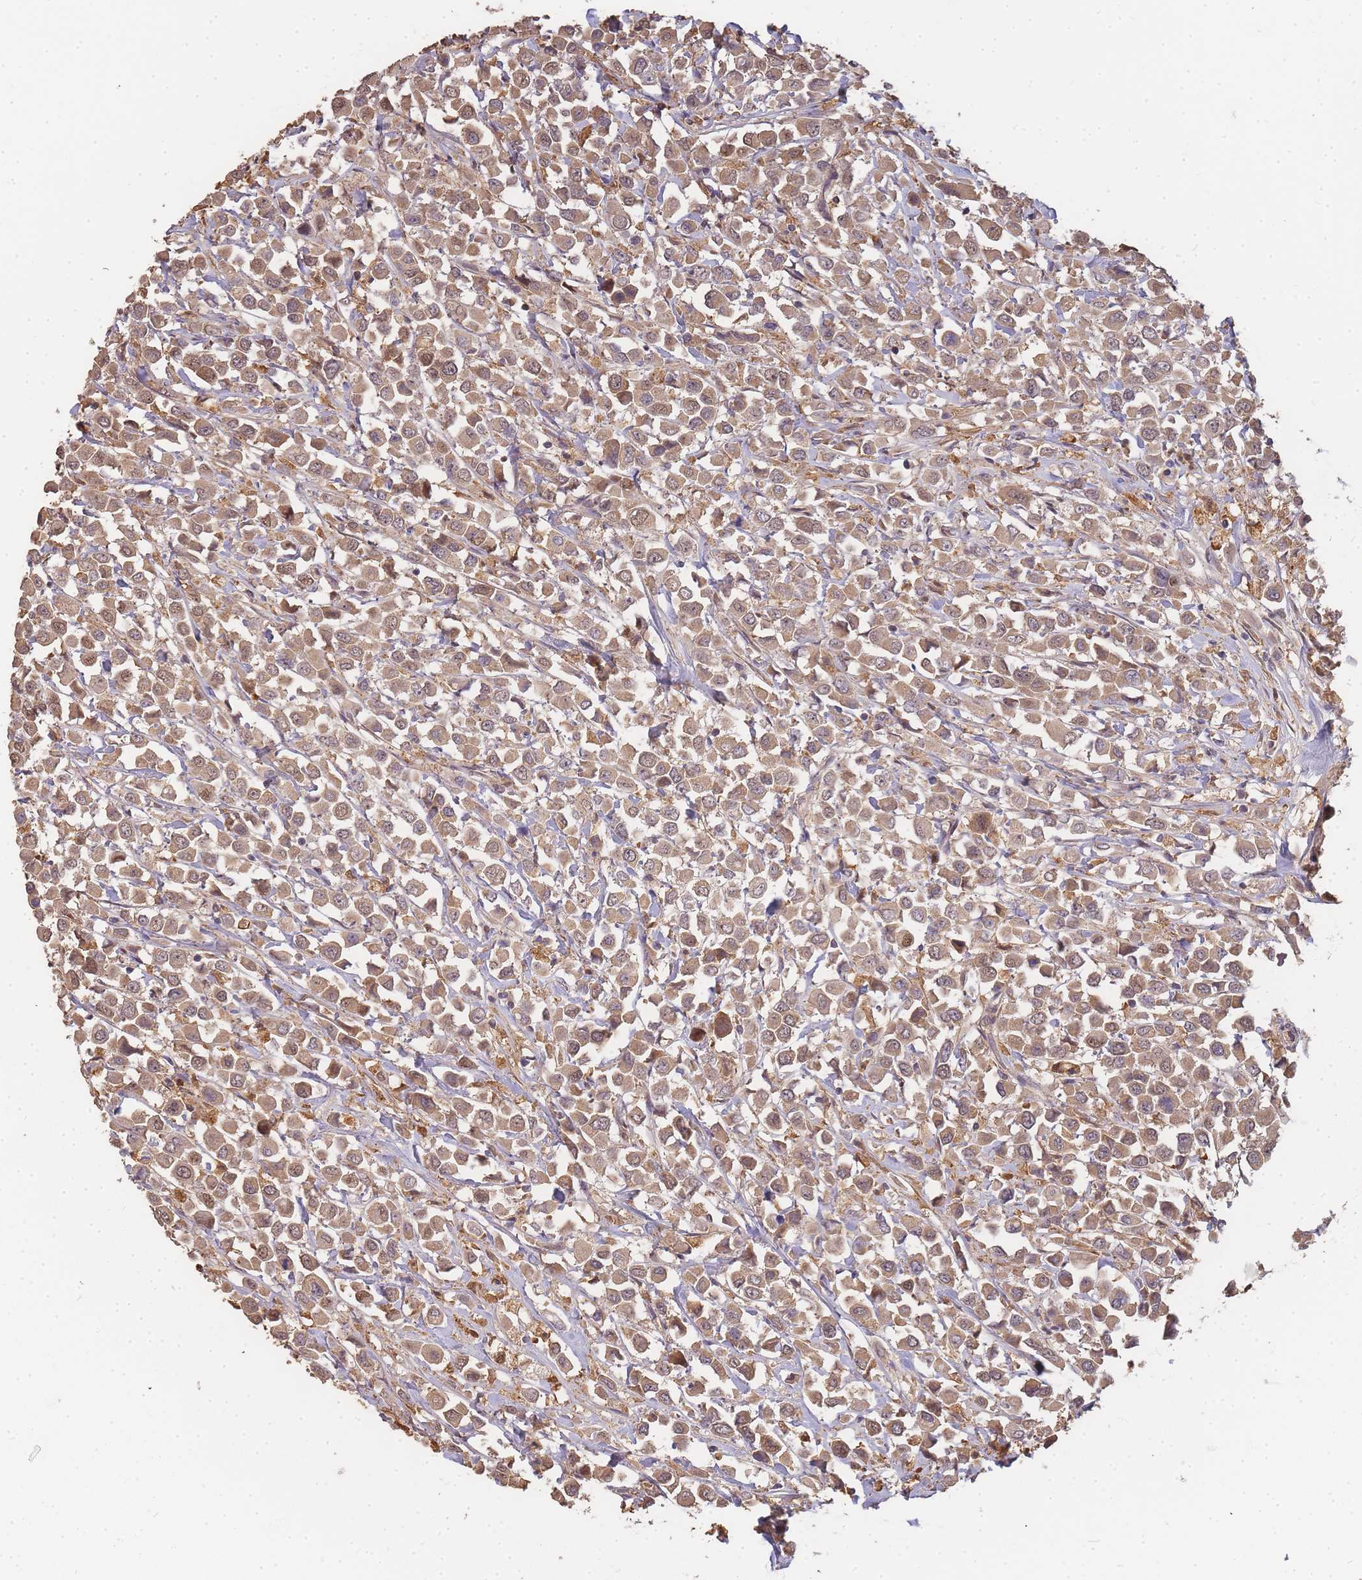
{"staining": {"intensity": "moderate", "quantity": ">75%", "location": "cytoplasmic/membranous,nuclear"}, "tissue": "breast cancer", "cell_type": "Tumor cells", "image_type": "cancer", "snomed": [{"axis": "morphology", "description": "Duct carcinoma"}, {"axis": "topography", "description": "Breast"}], "caption": "Moderate cytoplasmic/membranous and nuclear expression for a protein is present in approximately >75% of tumor cells of breast cancer (intraductal carcinoma) using immunohistochemistry (IHC).", "gene": "CDKN2AIPNL", "patient": {"sex": "female", "age": 61}}